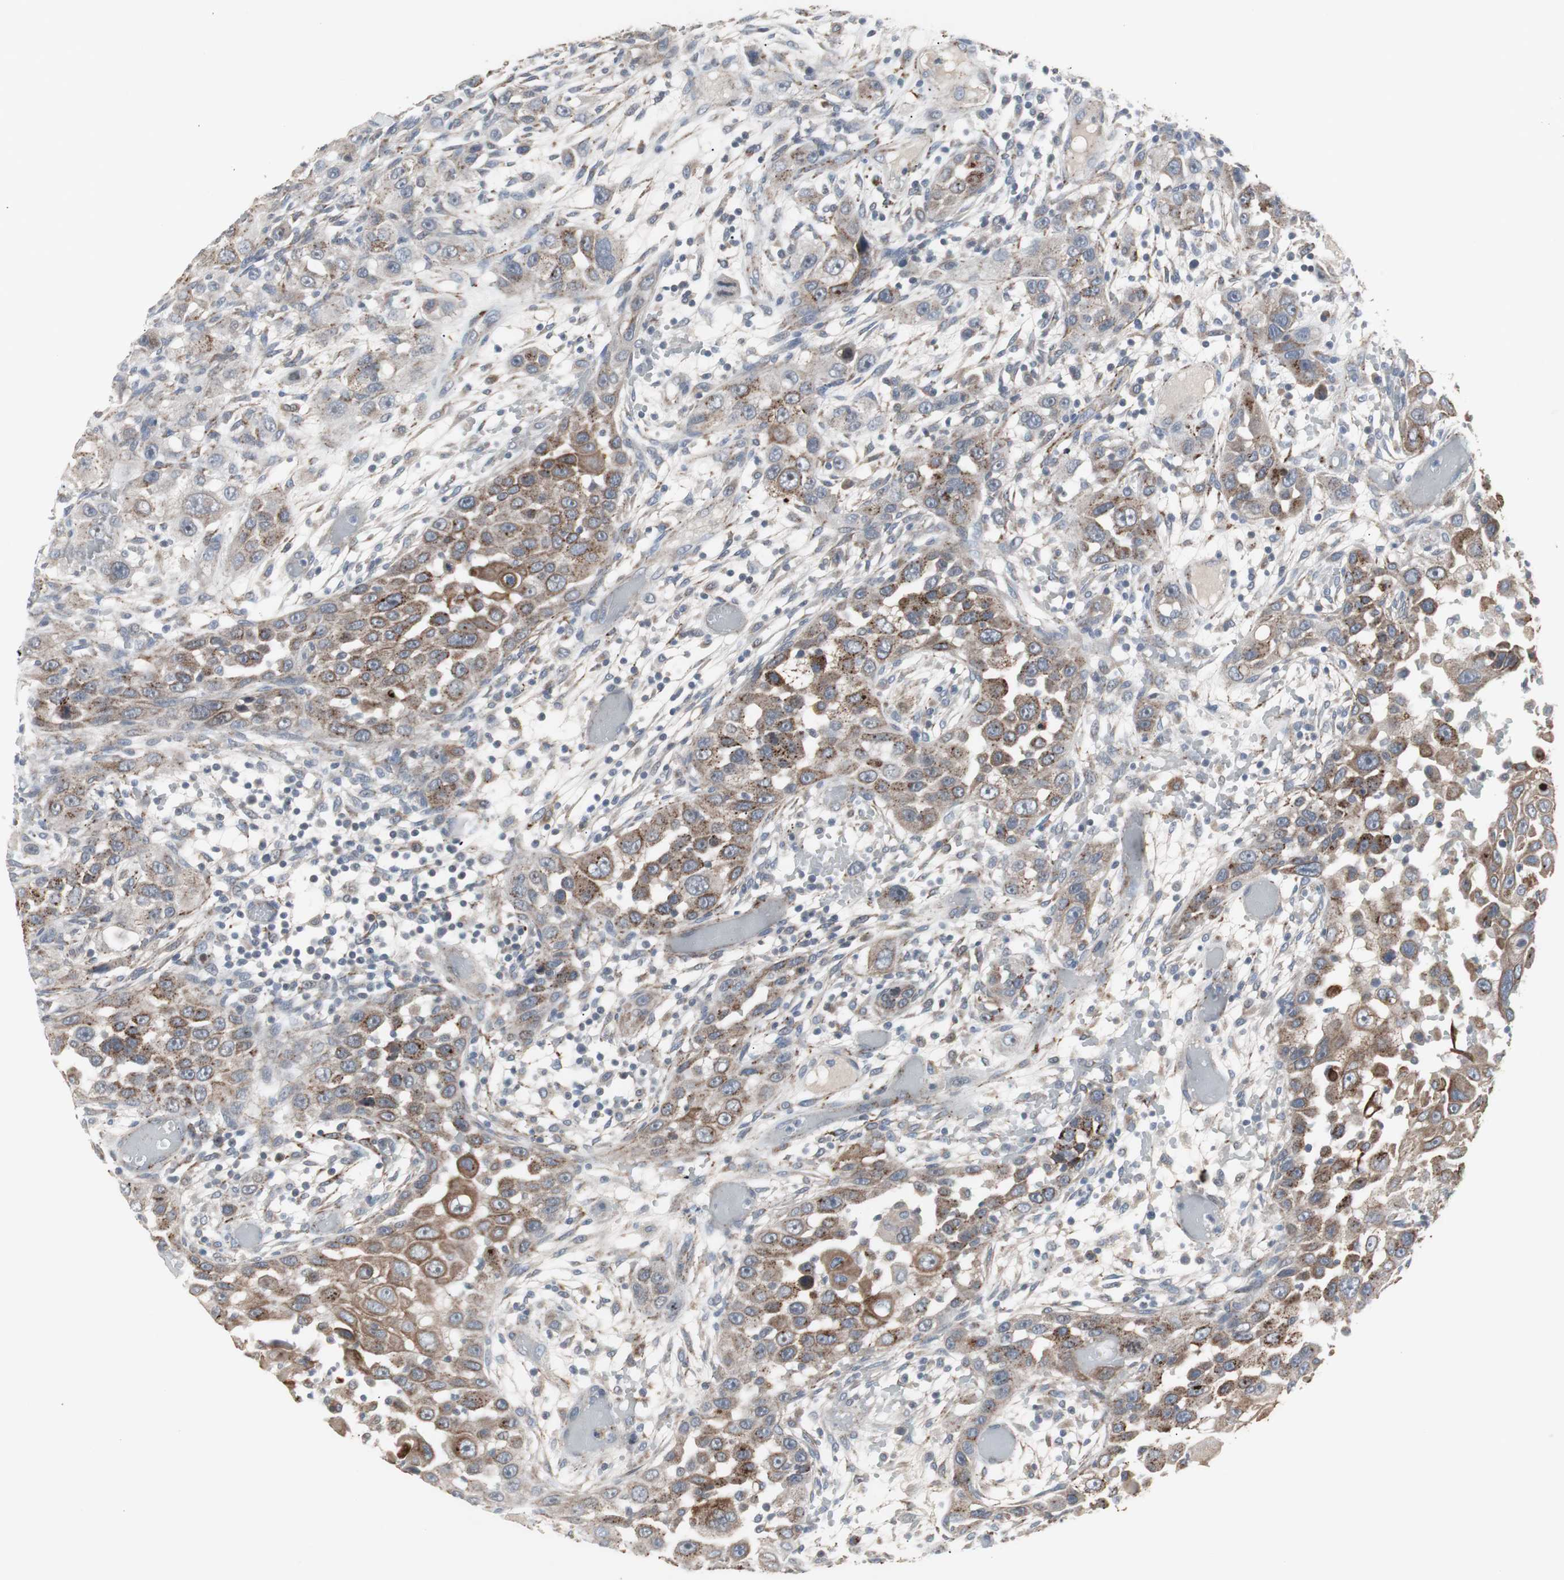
{"staining": {"intensity": "strong", "quantity": ">75%", "location": "cytoplasmic/membranous"}, "tissue": "head and neck cancer", "cell_type": "Tumor cells", "image_type": "cancer", "snomed": [{"axis": "morphology", "description": "Carcinoma, NOS"}, {"axis": "topography", "description": "Head-Neck"}], "caption": "Tumor cells show strong cytoplasmic/membranous expression in approximately >75% of cells in head and neck carcinoma.", "gene": "GBA1", "patient": {"sex": "male", "age": 87}}